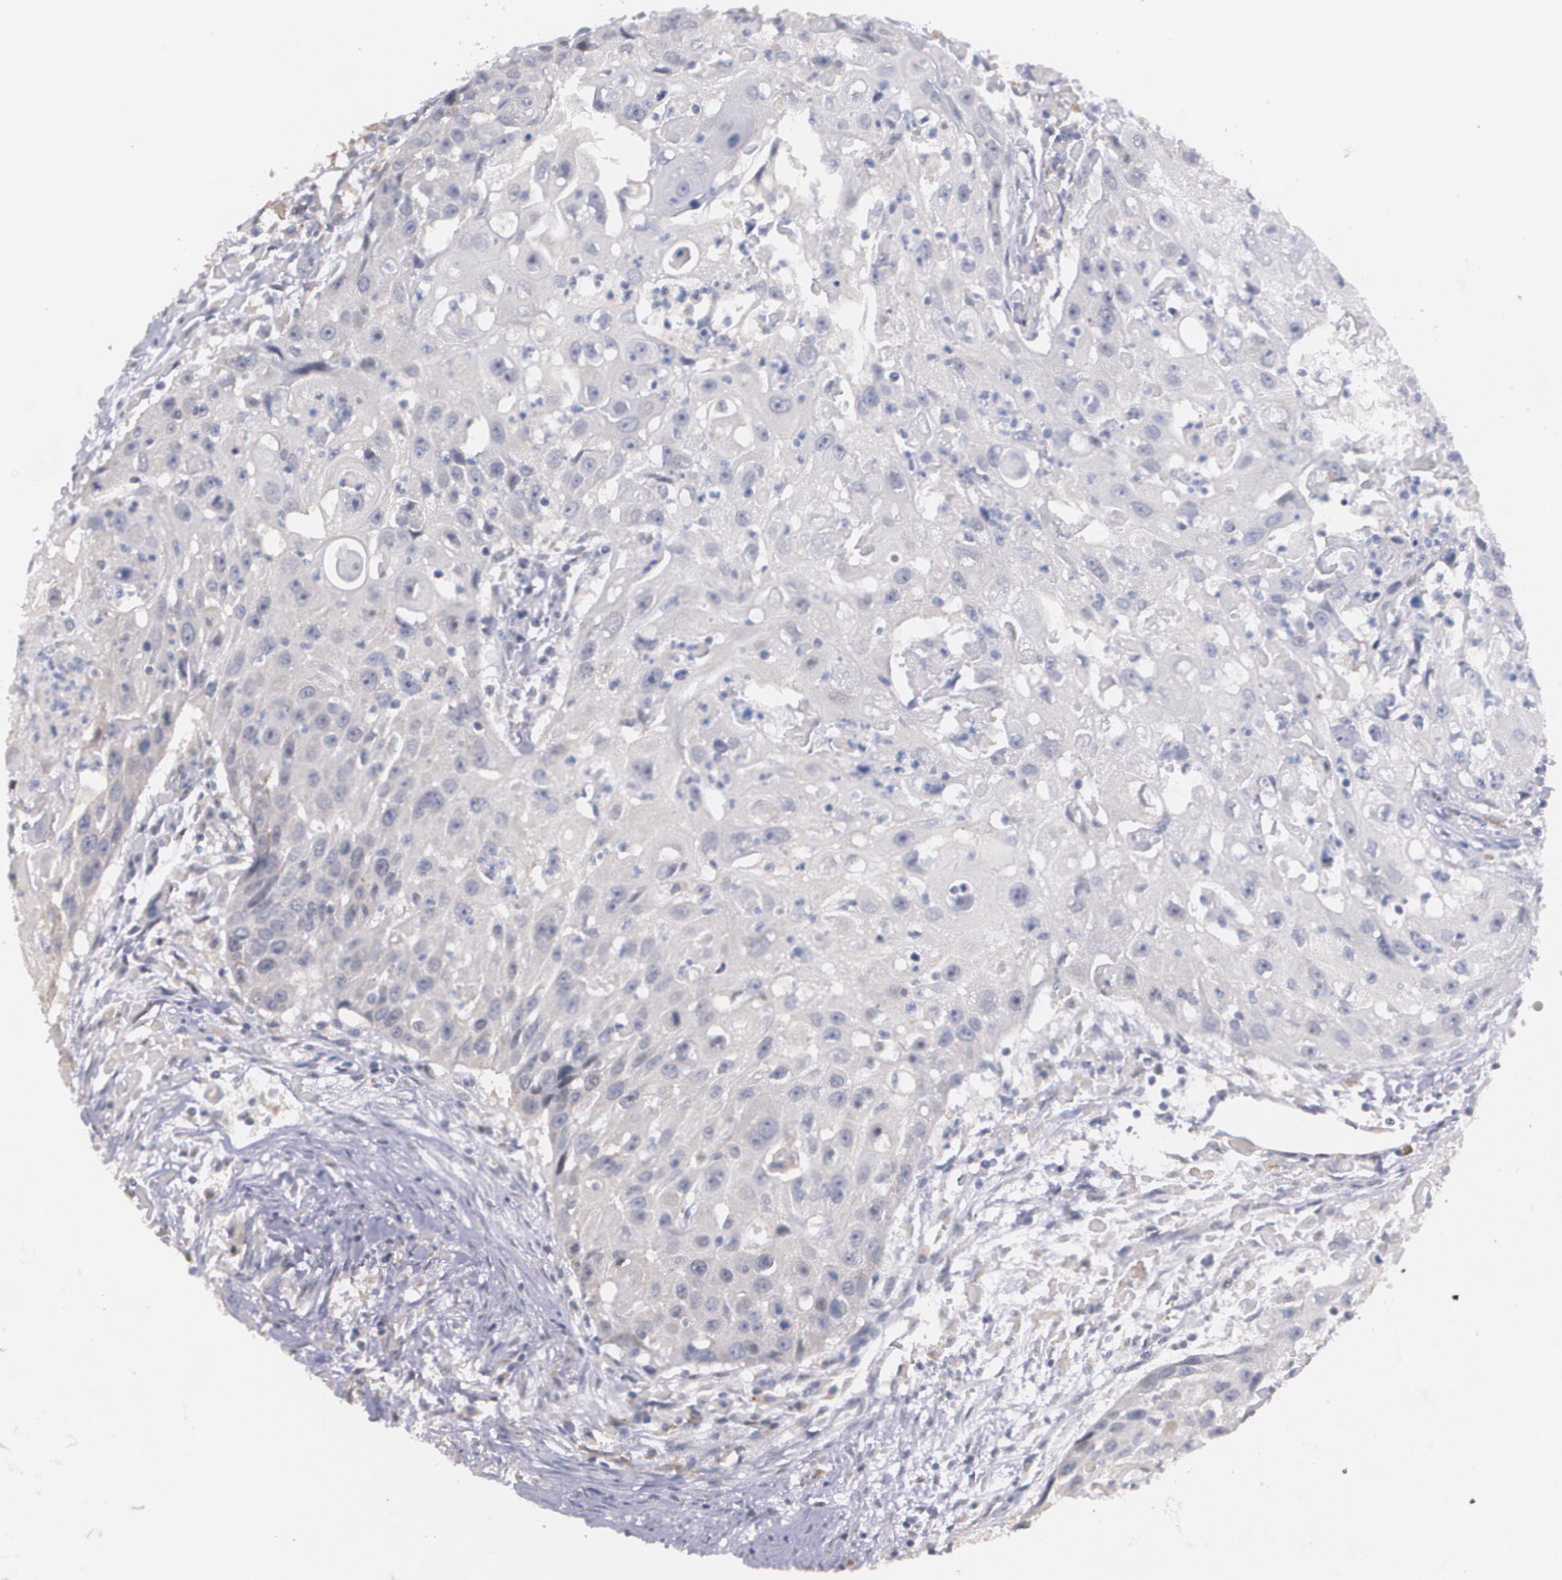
{"staining": {"intensity": "weak", "quantity": "<25%", "location": "cytoplasmic/membranous"}, "tissue": "head and neck cancer", "cell_type": "Tumor cells", "image_type": "cancer", "snomed": [{"axis": "morphology", "description": "Squamous cell carcinoma, NOS"}, {"axis": "topography", "description": "Head-Neck"}], "caption": "IHC histopathology image of neoplastic tissue: head and neck cancer (squamous cell carcinoma) stained with DAB (3,3'-diaminobenzidine) shows no significant protein staining in tumor cells.", "gene": "AMBP", "patient": {"sex": "male", "age": 64}}